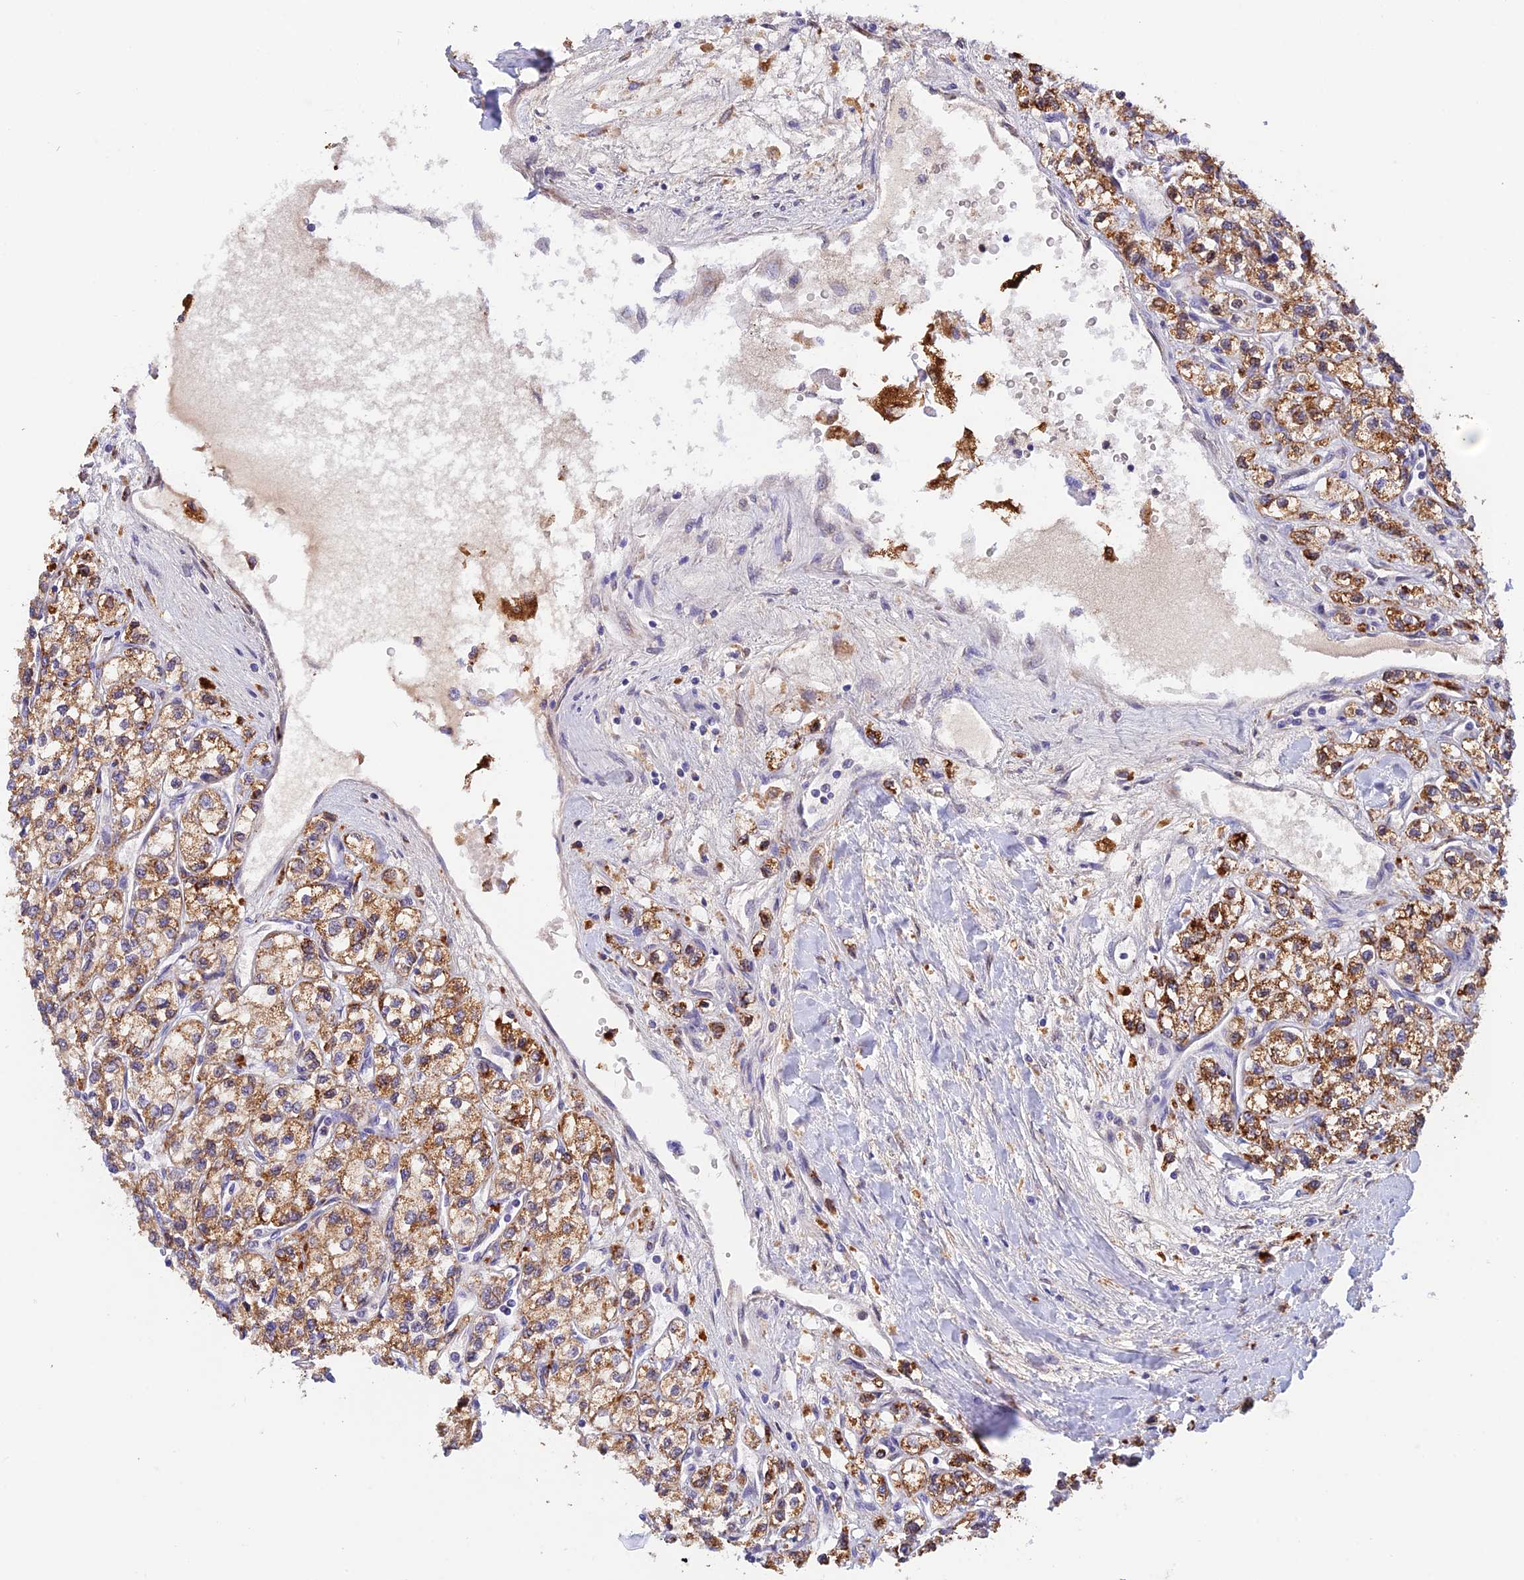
{"staining": {"intensity": "strong", "quantity": ">75%", "location": "cytoplasmic/membranous"}, "tissue": "renal cancer", "cell_type": "Tumor cells", "image_type": "cancer", "snomed": [{"axis": "morphology", "description": "Adenocarcinoma, NOS"}, {"axis": "topography", "description": "Kidney"}], "caption": "Immunohistochemical staining of human renal adenocarcinoma demonstrates high levels of strong cytoplasmic/membranous positivity in about >75% of tumor cells.", "gene": "VKORC1", "patient": {"sex": "male", "age": 80}}